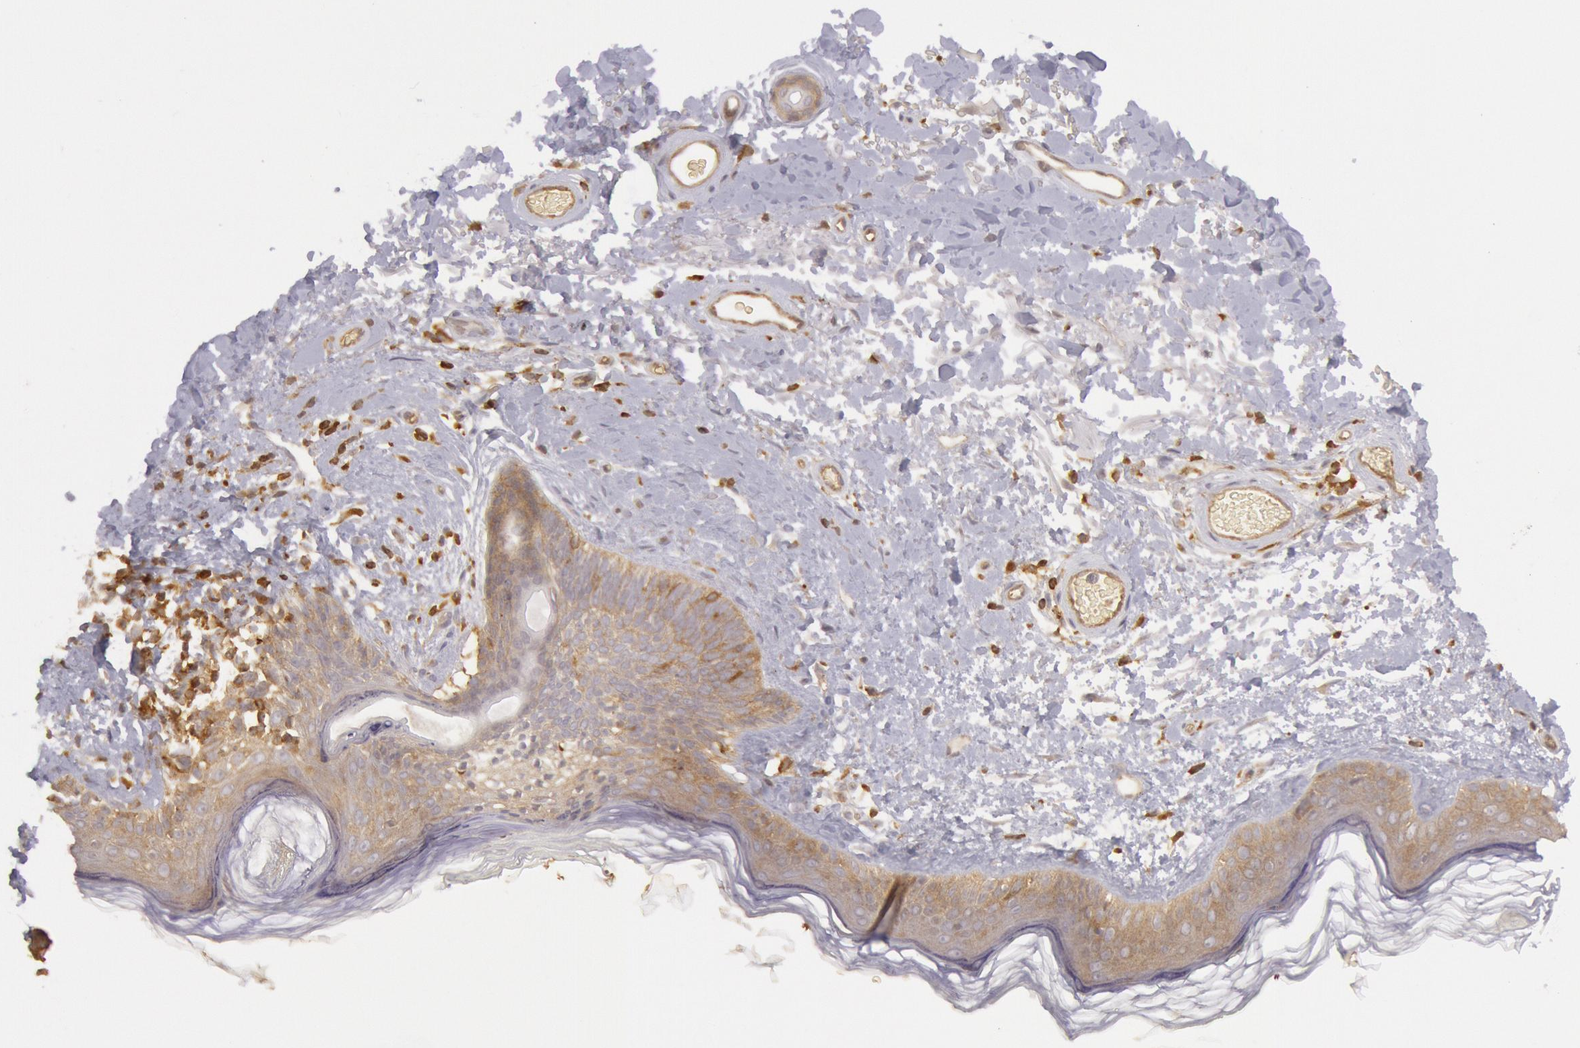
{"staining": {"intensity": "moderate", "quantity": ">75%", "location": "cytoplasmic/membranous"}, "tissue": "skin", "cell_type": "Fibroblasts", "image_type": "normal", "snomed": [{"axis": "morphology", "description": "Normal tissue, NOS"}, {"axis": "topography", "description": "Skin"}], "caption": "Immunohistochemistry (IHC) staining of unremarkable skin, which demonstrates medium levels of moderate cytoplasmic/membranous staining in about >75% of fibroblasts indicating moderate cytoplasmic/membranous protein expression. The staining was performed using DAB (brown) for protein detection and nuclei were counterstained in hematoxylin (blue).", "gene": "IKBKB", "patient": {"sex": "male", "age": 63}}